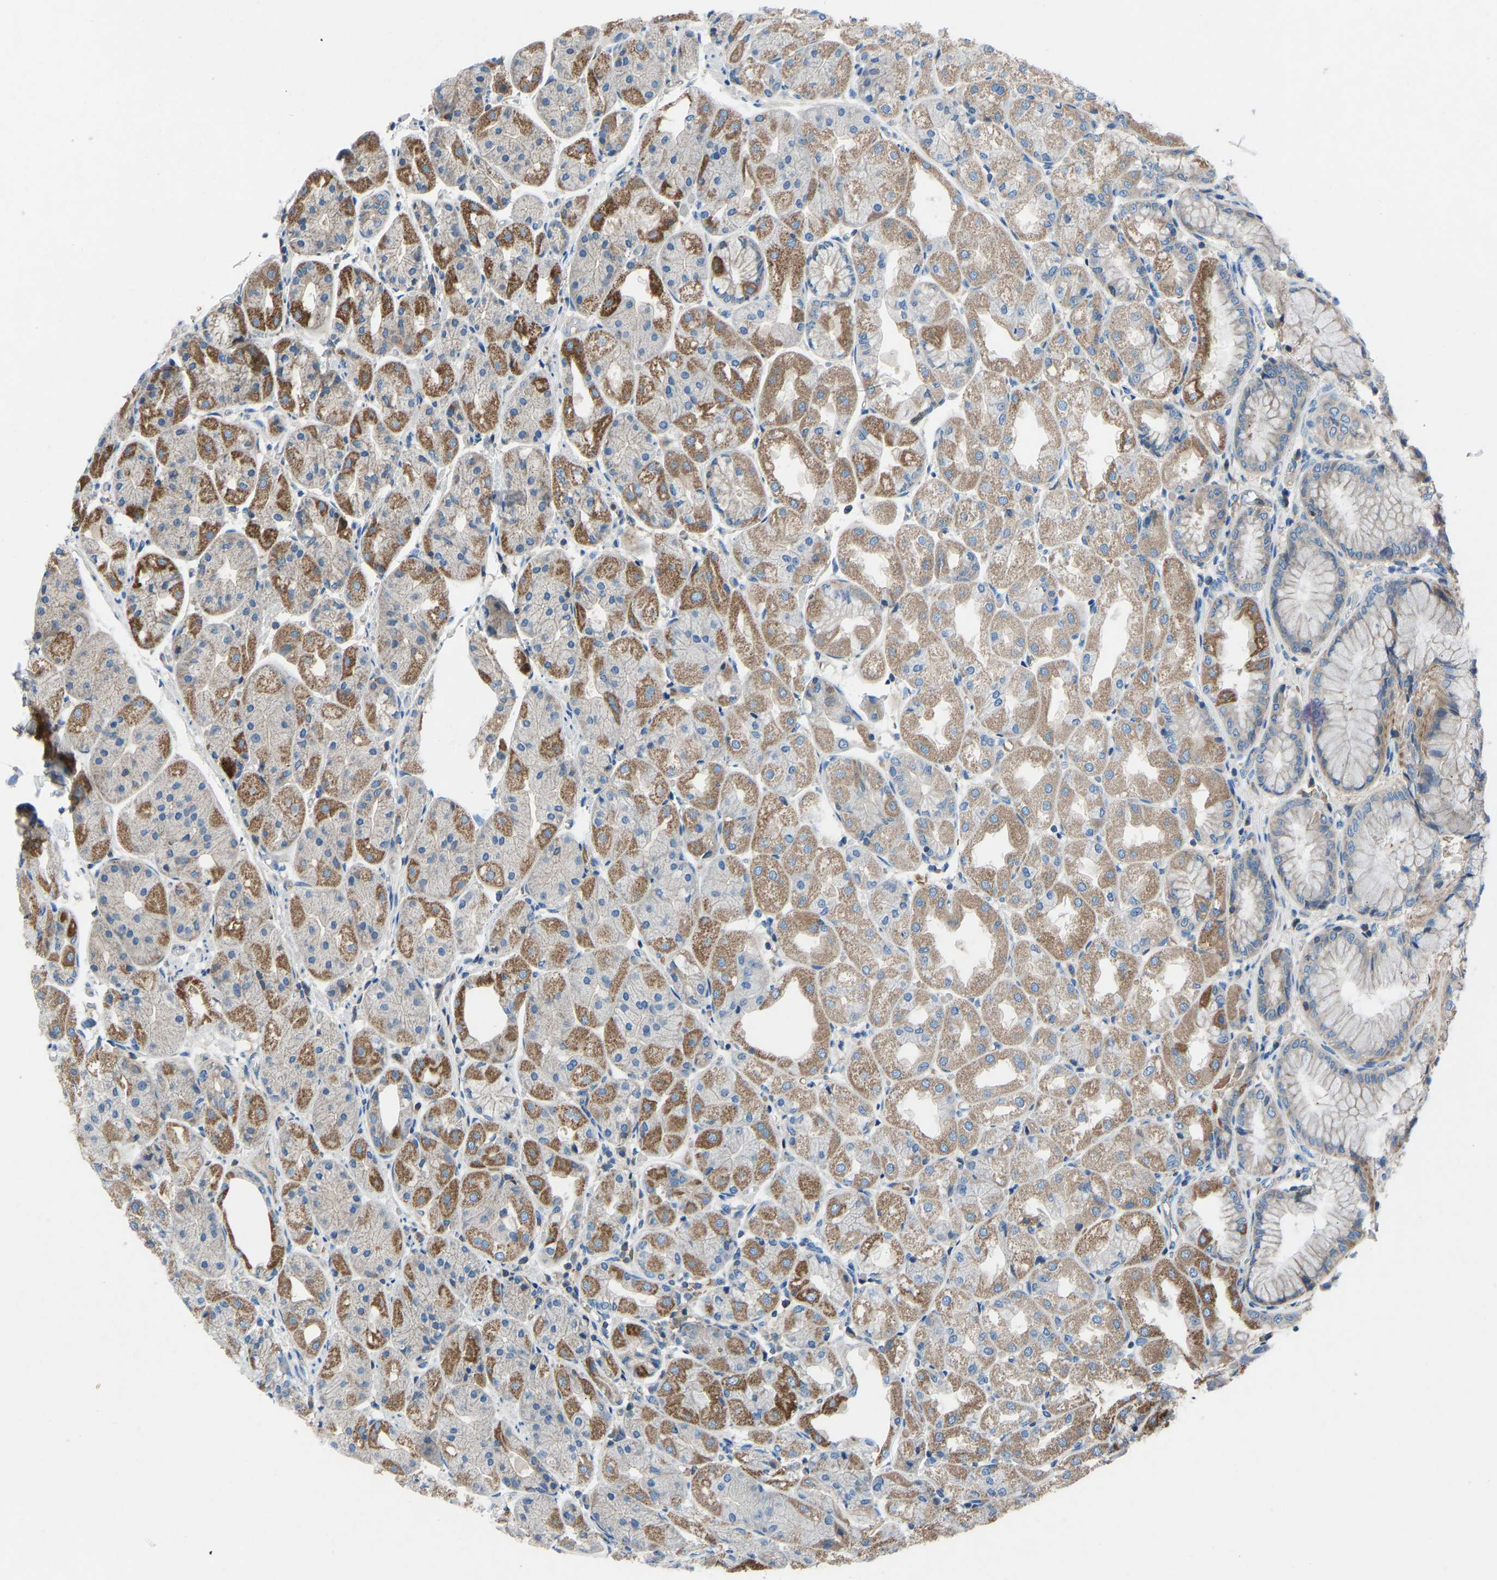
{"staining": {"intensity": "strong", "quantity": "25%-75%", "location": "cytoplasmic/membranous"}, "tissue": "stomach", "cell_type": "Glandular cells", "image_type": "normal", "snomed": [{"axis": "morphology", "description": "Normal tissue, NOS"}, {"axis": "topography", "description": "Stomach, upper"}], "caption": "High-power microscopy captured an IHC photomicrograph of normal stomach, revealing strong cytoplasmic/membranous positivity in about 25%-75% of glandular cells.", "gene": "GRK6", "patient": {"sex": "male", "age": 72}}